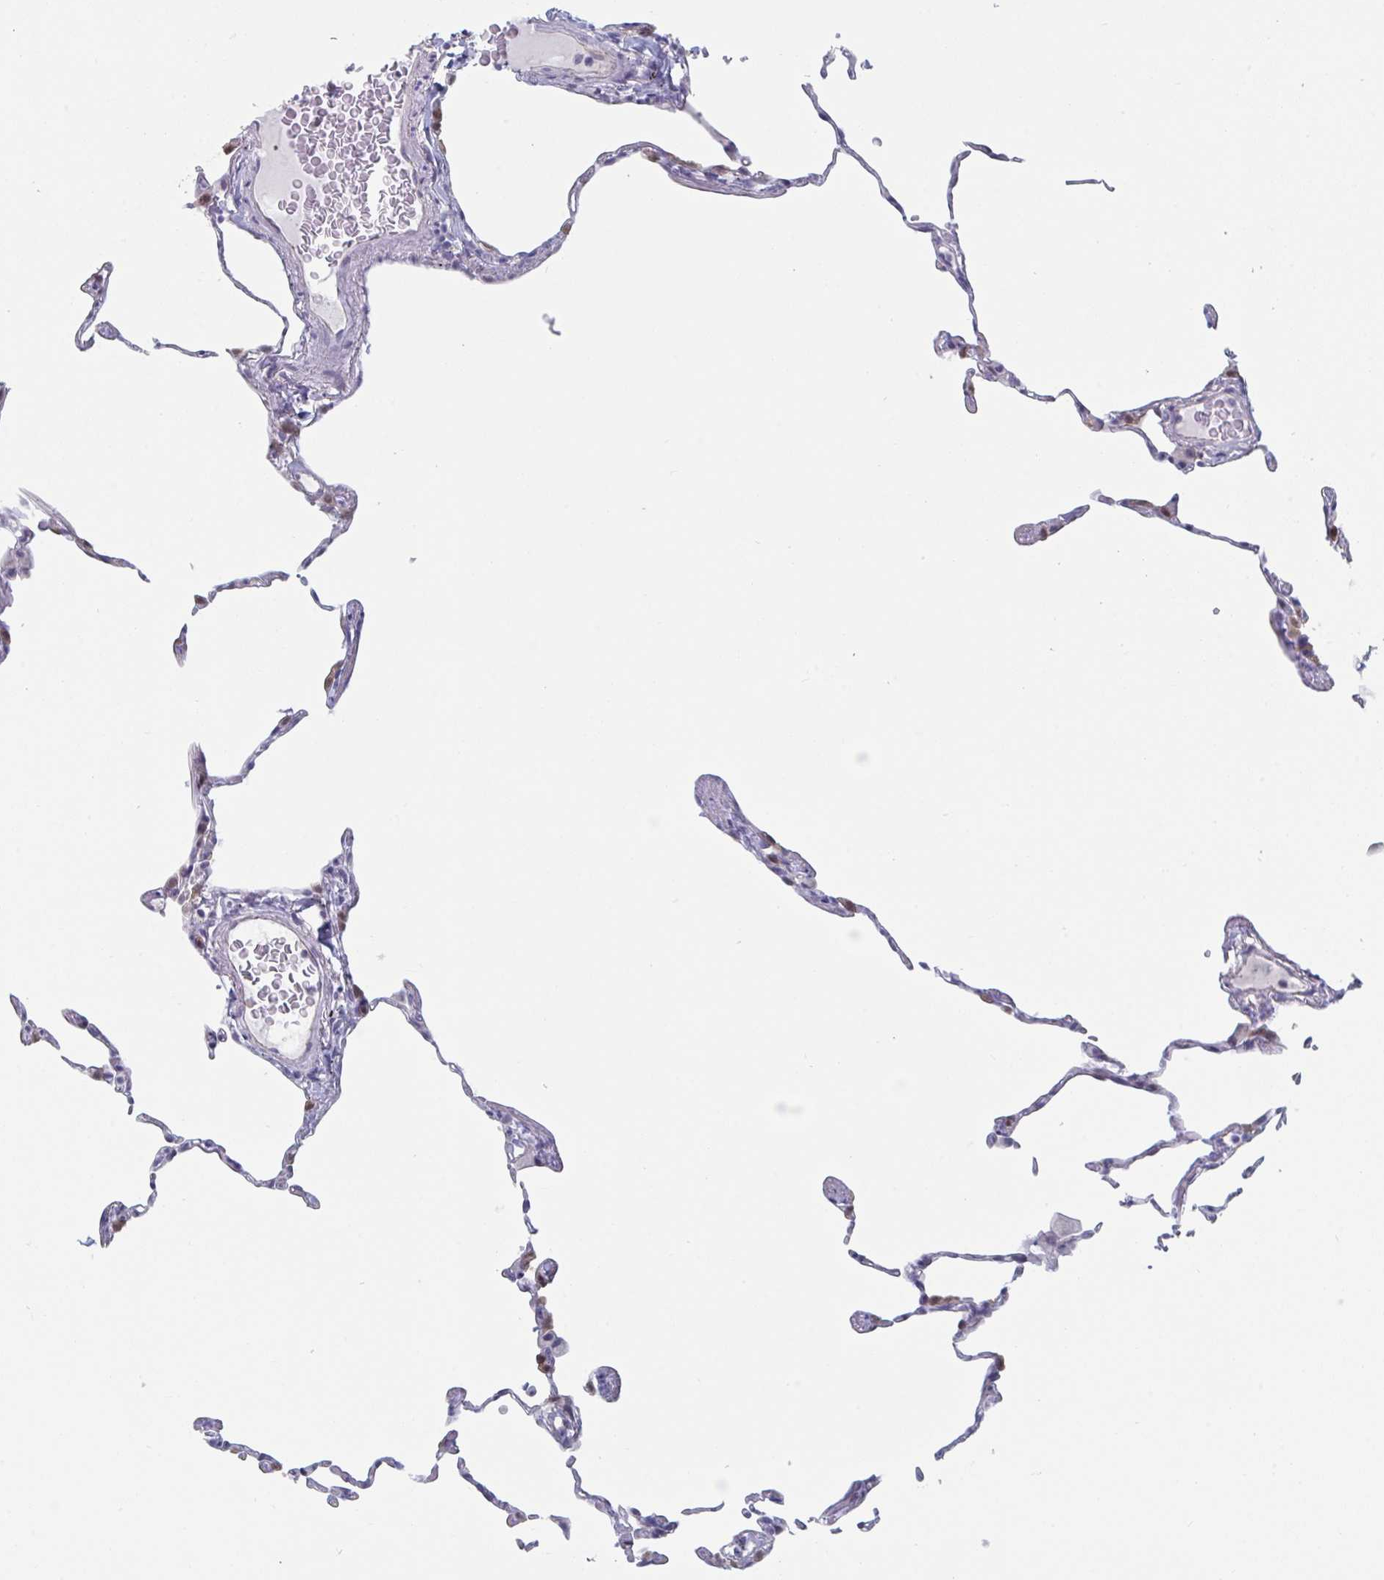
{"staining": {"intensity": "negative", "quantity": "none", "location": "none"}, "tissue": "lung", "cell_type": "Alveolar cells", "image_type": "normal", "snomed": [{"axis": "morphology", "description": "Normal tissue, NOS"}, {"axis": "topography", "description": "Lung"}], "caption": "Alveolar cells show no significant protein staining in benign lung. Nuclei are stained in blue.", "gene": "FOXA1", "patient": {"sex": "female", "age": 57}}